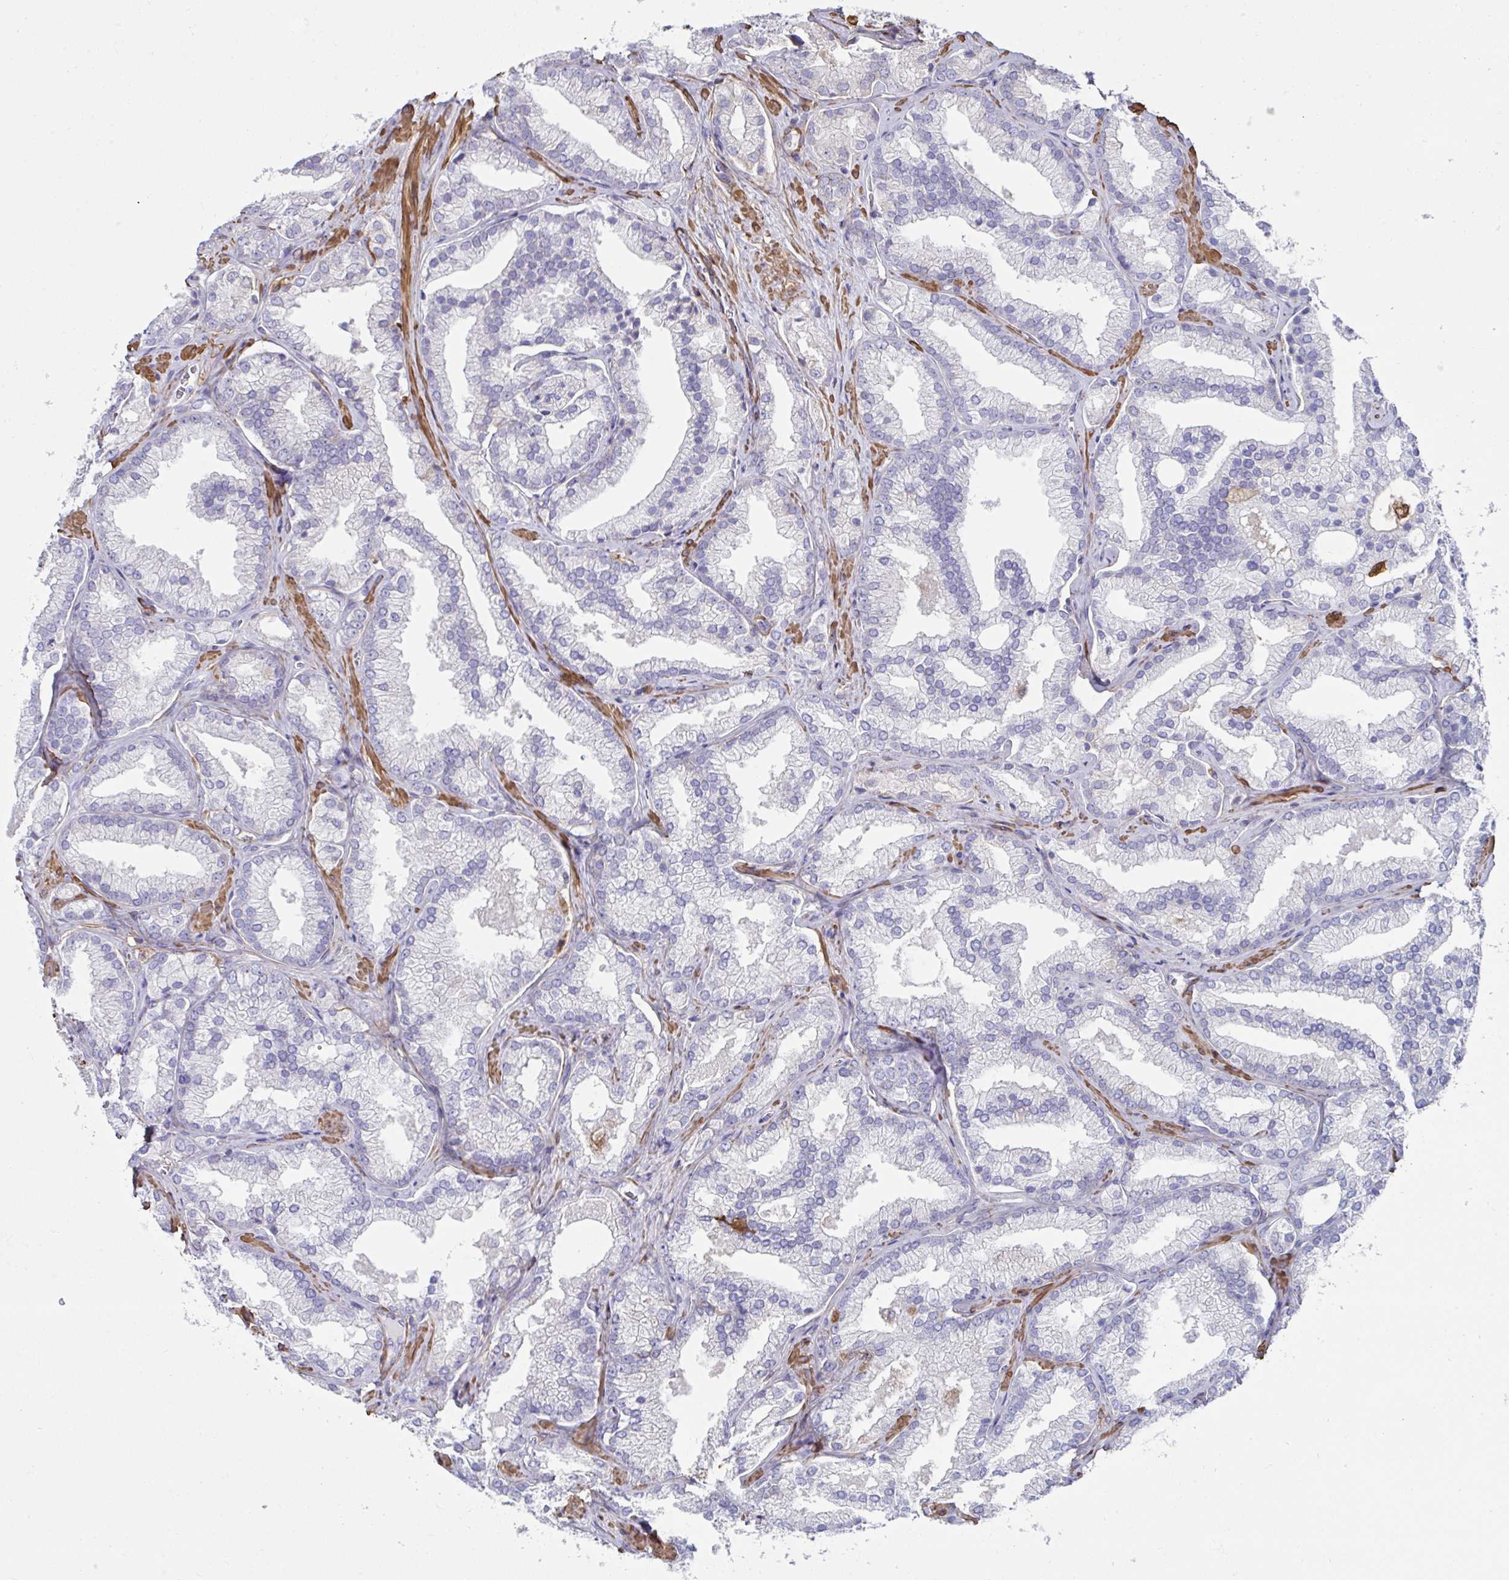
{"staining": {"intensity": "negative", "quantity": "none", "location": "none"}, "tissue": "prostate cancer", "cell_type": "Tumor cells", "image_type": "cancer", "snomed": [{"axis": "morphology", "description": "Adenocarcinoma, High grade"}, {"axis": "topography", "description": "Prostate"}], "caption": "Human prostate cancer stained for a protein using immunohistochemistry reveals no positivity in tumor cells.", "gene": "FBXL13", "patient": {"sex": "male", "age": 68}}